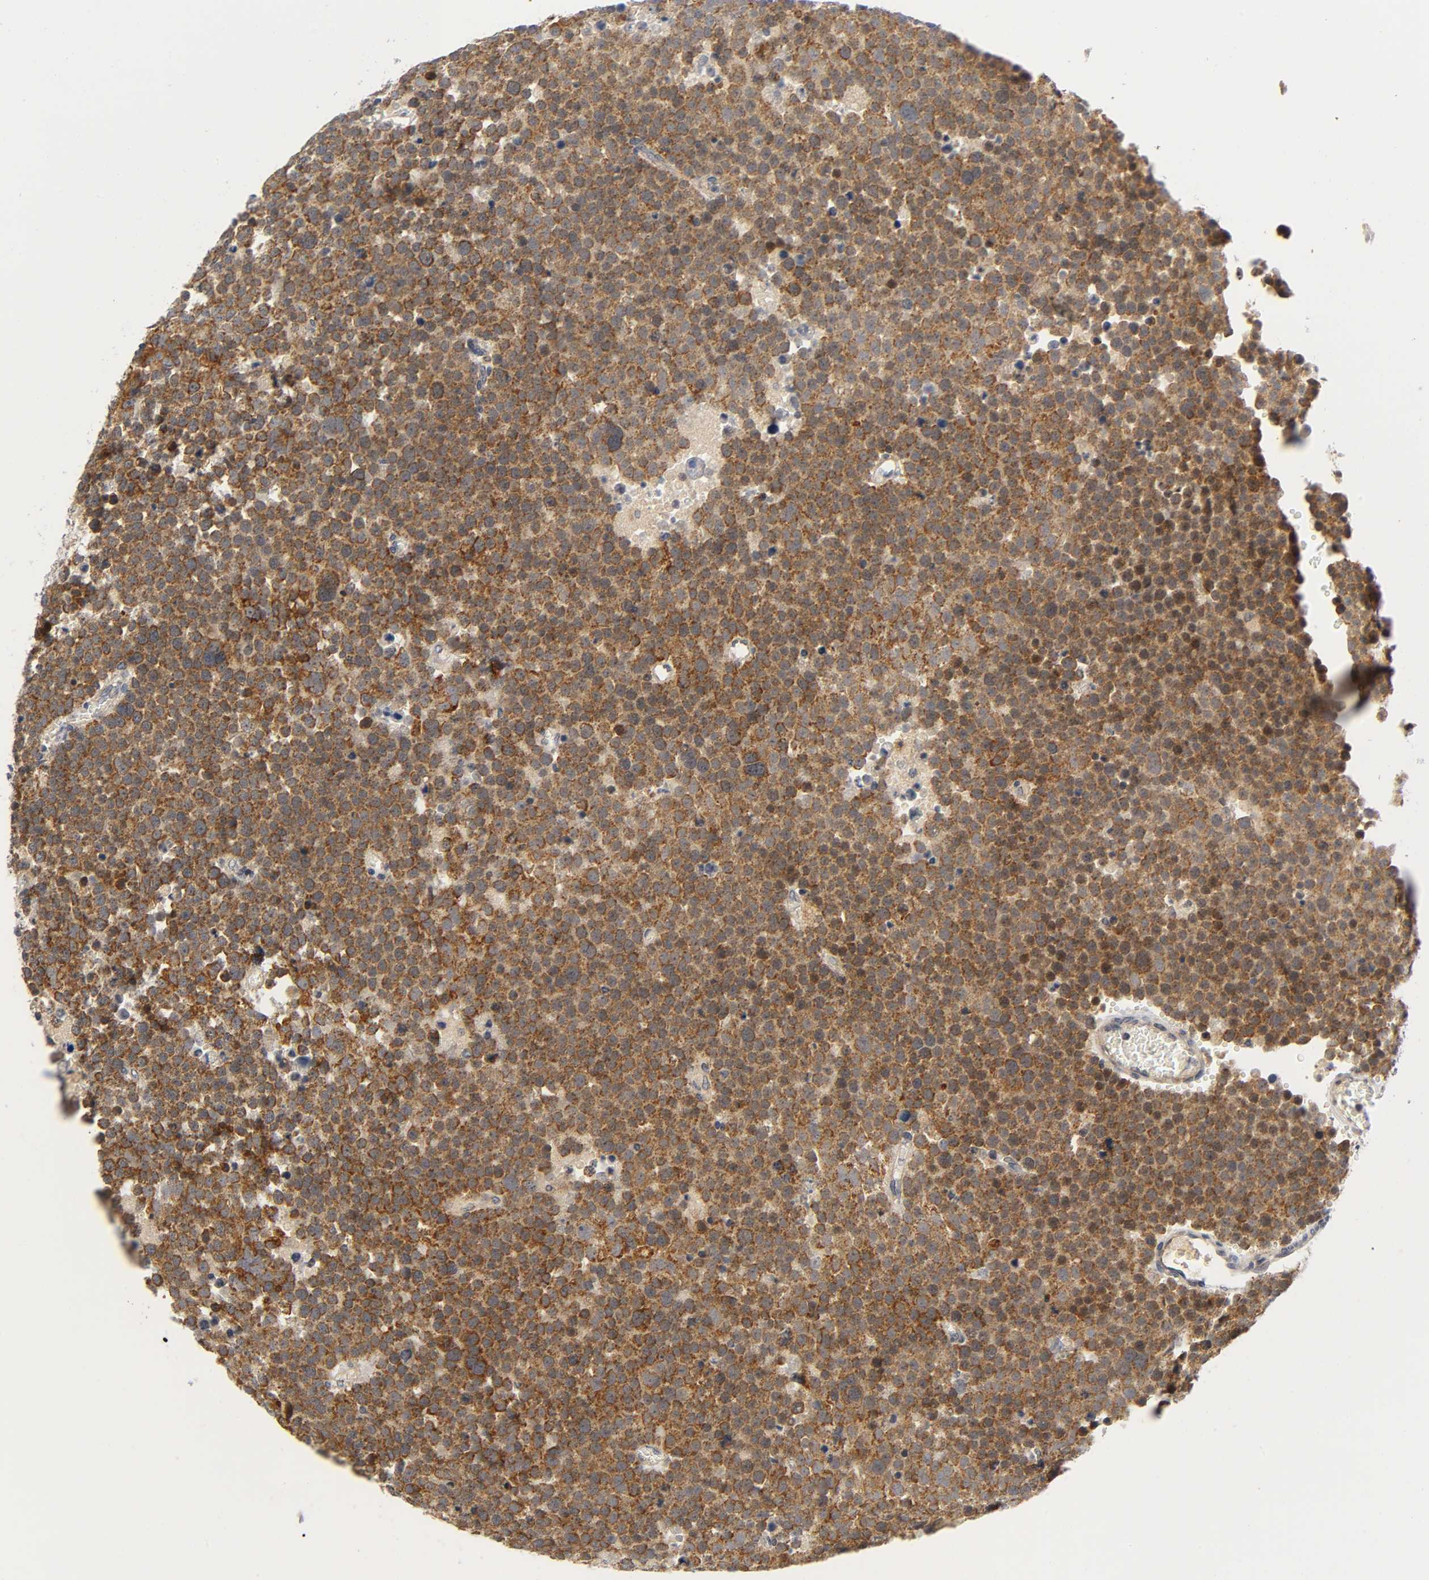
{"staining": {"intensity": "moderate", "quantity": ">75%", "location": "cytoplasmic/membranous"}, "tissue": "testis cancer", "cell_type": "Tumor cells", "image_type": "cancer", "snomed": [{"axis": "morphology", "description": "Seminoma, NOS"}, {"axis": "topography", "description": "Testis"}], "caption": "Seminoma (testis) stained for a protein reveals moderate cytoplasmic/membranous positivity in tumor cells.", "gene": "NRP1", "patient": {"sex": "male", "age": 71}}